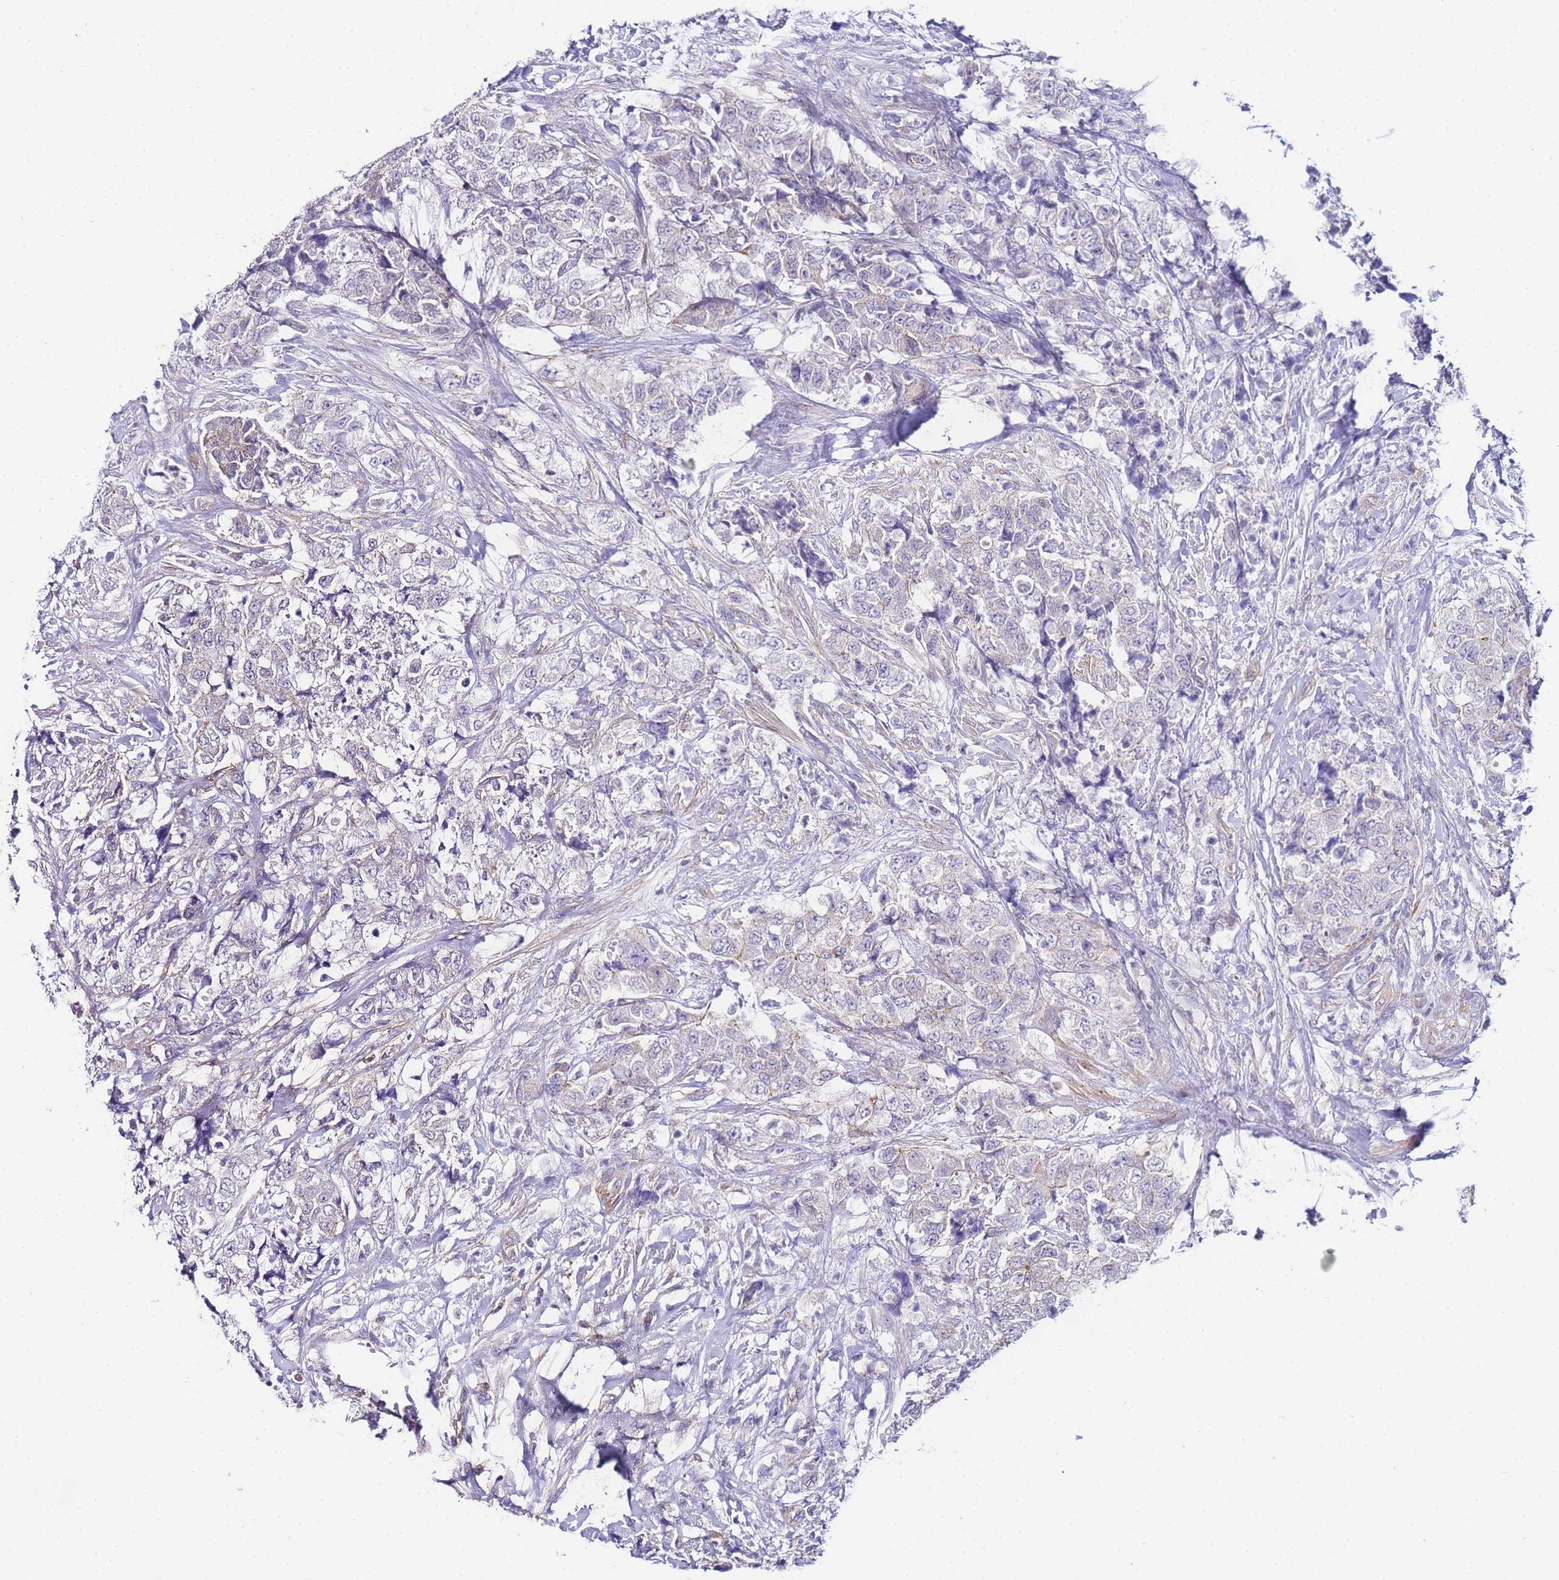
{"staining": {"intensity": "negative", "quantity": "none", "location": "none"}, "tissue": "urothelial cancer", "cell_type": "Tumor cells", "image_type": "cancer", "snomed": [{"axis": "morphology", "description": "Urothelial carcinoma, High grade"}, {"axis": "topography", "description": "Urinary bladder"}], "caption": "High-grade urothelial carcinoma was stained to show a protein in brown. There is no significant staining in tumor cells. (Stains: DAB IHC with hematoxylin counter stain, Microscopy: brightfield microscopy at high magnification).", "gene": "PDCD7", "patient": {"sex": "female", "age": 78}}